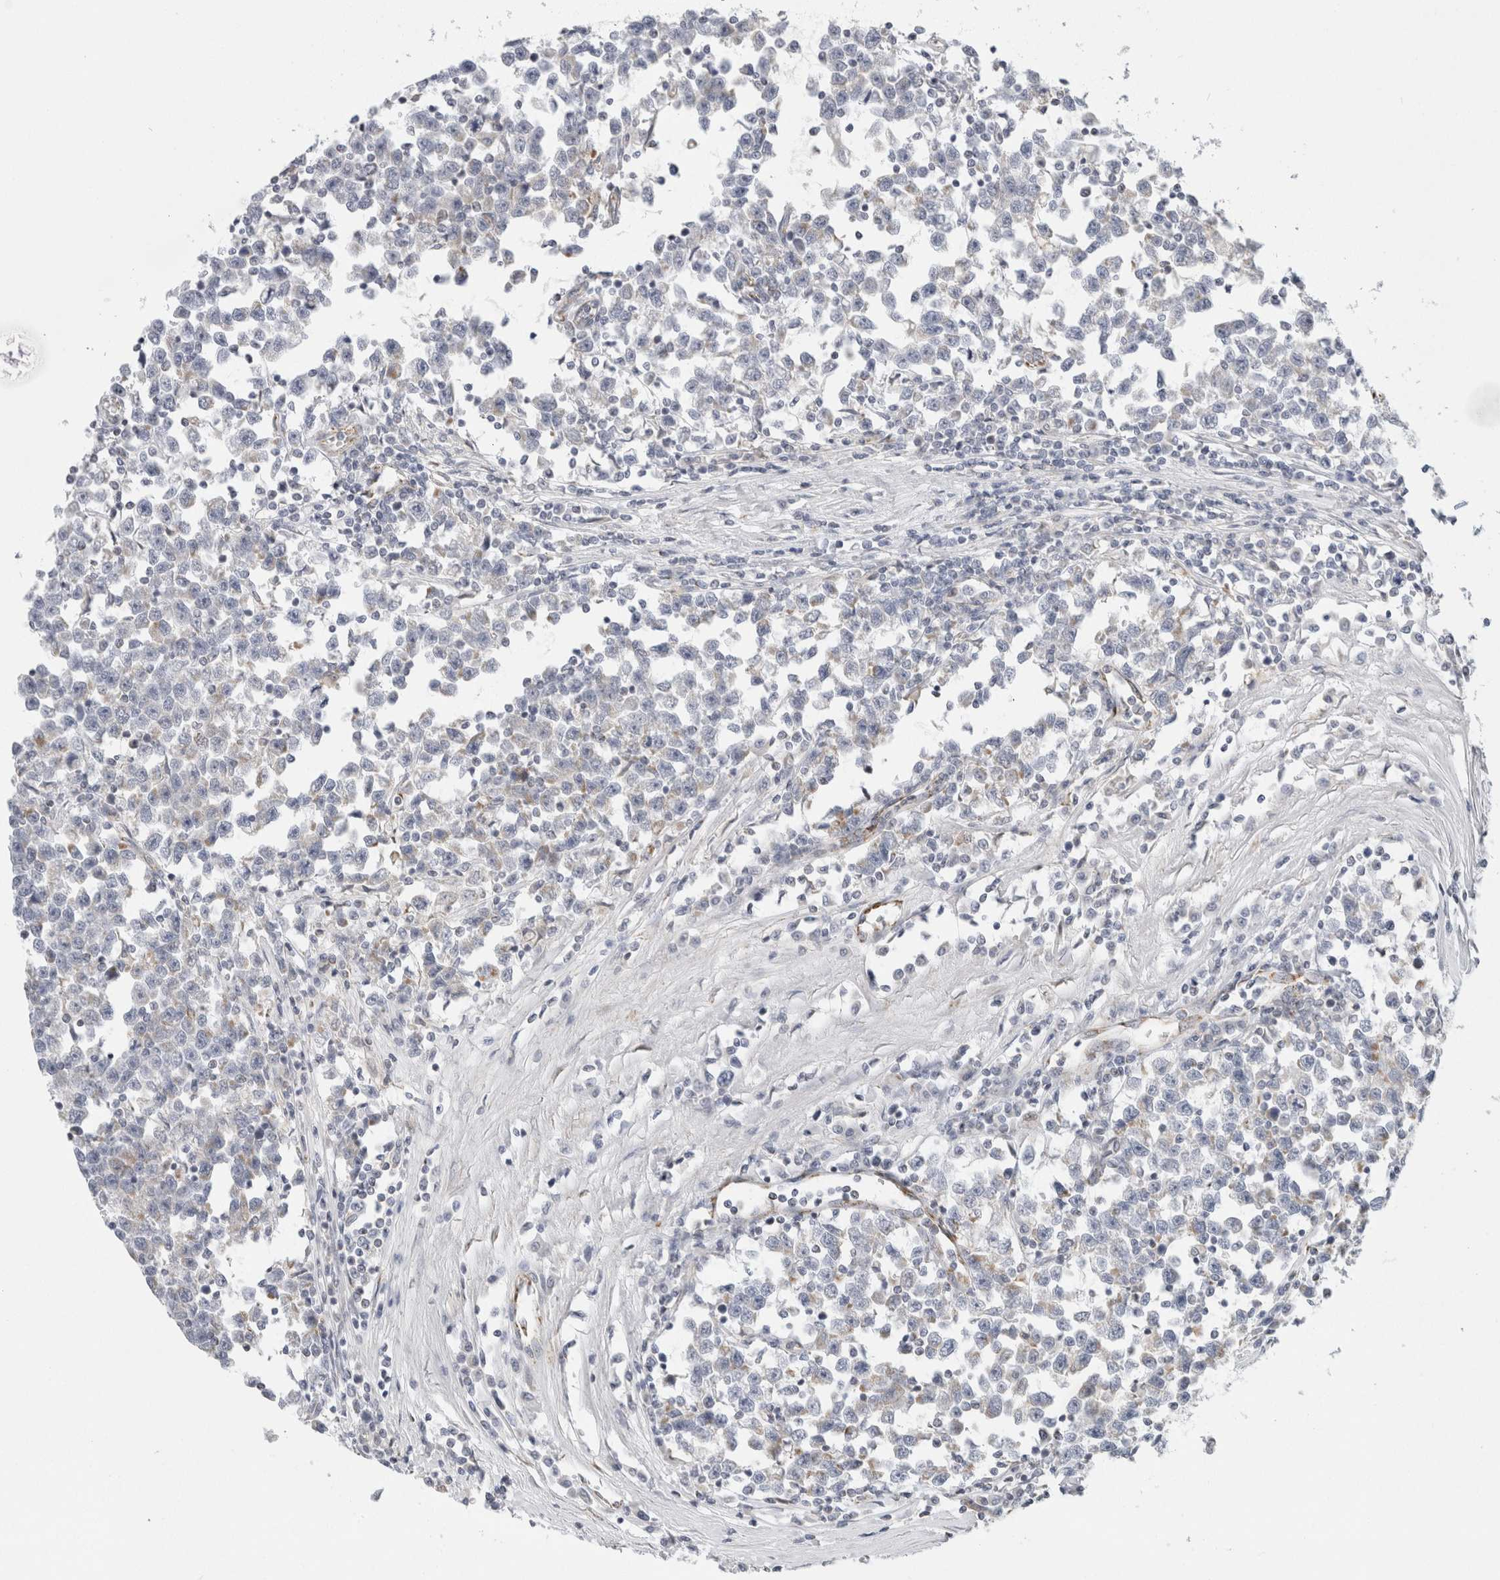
{"staining": {"intensity": "weak", "quantity": "<25%", "location": "cytoplasmic/membranous"}, "tissue": "testis cancer", "cell_type": "Tumor cells", "image_type": "cancer", "snomed": [{"axis": "morphology", "description": "Seminoma, NOS"}, {"axis": "topography", "description": "Testis"}], "caption": "Tumor cells are negative for protein expression in human testis cancer.", "gene": "FAHD1", "patient": {"sex": "male", "age": 43}}